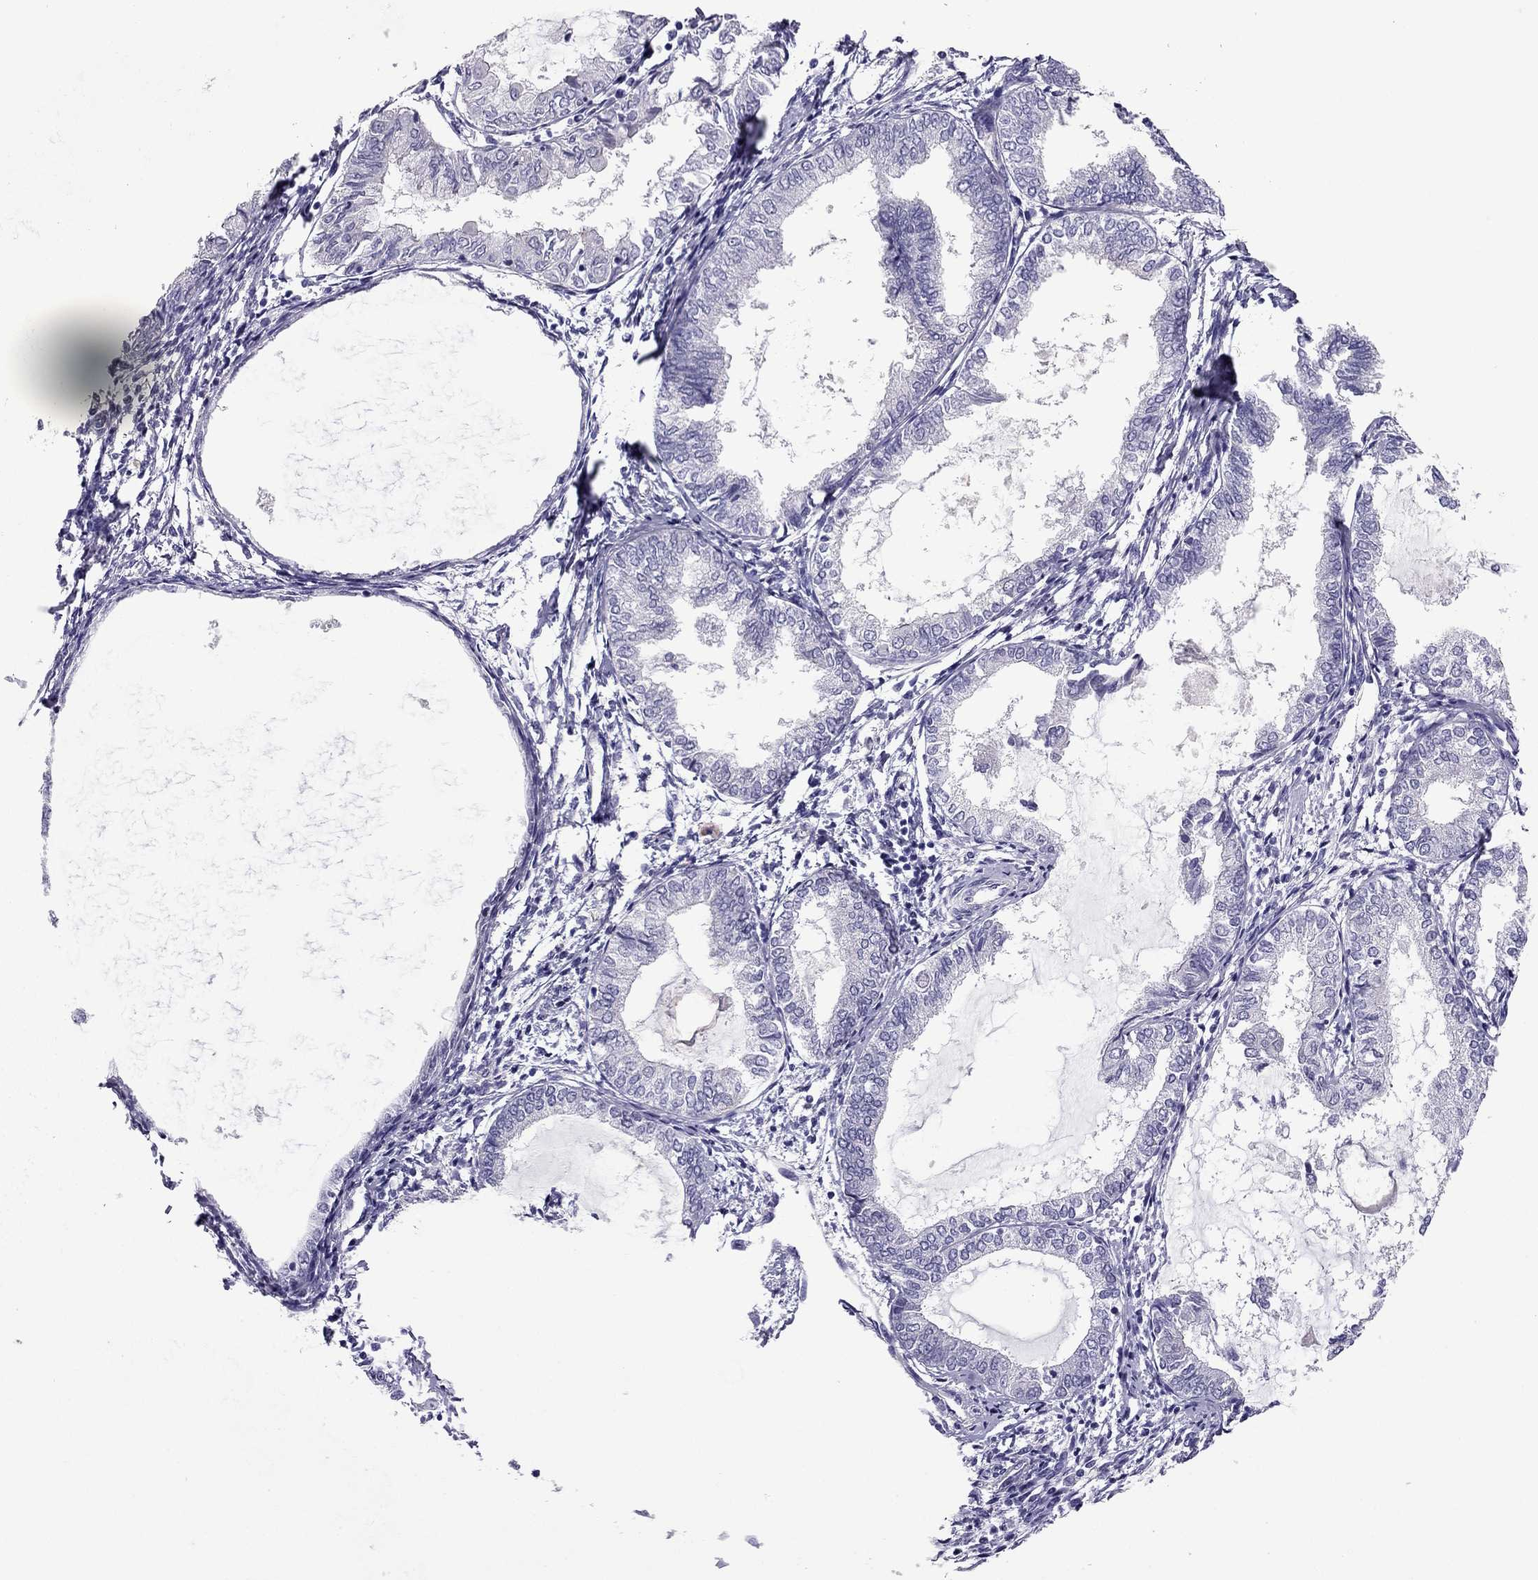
{"staining": {"intensity": "negative", "quantity": "none", "location": "none"}, "tissue": "endometrial cancer", "cell_type": "Tumor cells", "image_type": "cancer", "snomed": [{"axis": "morphology", "description": "Adenocarcinoma, NOS"}, {"axis": "topography", "description": "Endometrium"}], "caption": "The image shows no staining of tumor cells in endometrial cancer. (Brightfield microscopy of DAB (3,3'-diaminobenzidine) IHC at high magnification).", "gene": "PDE6A", "patient": {"sex": "female", "age": 68}}